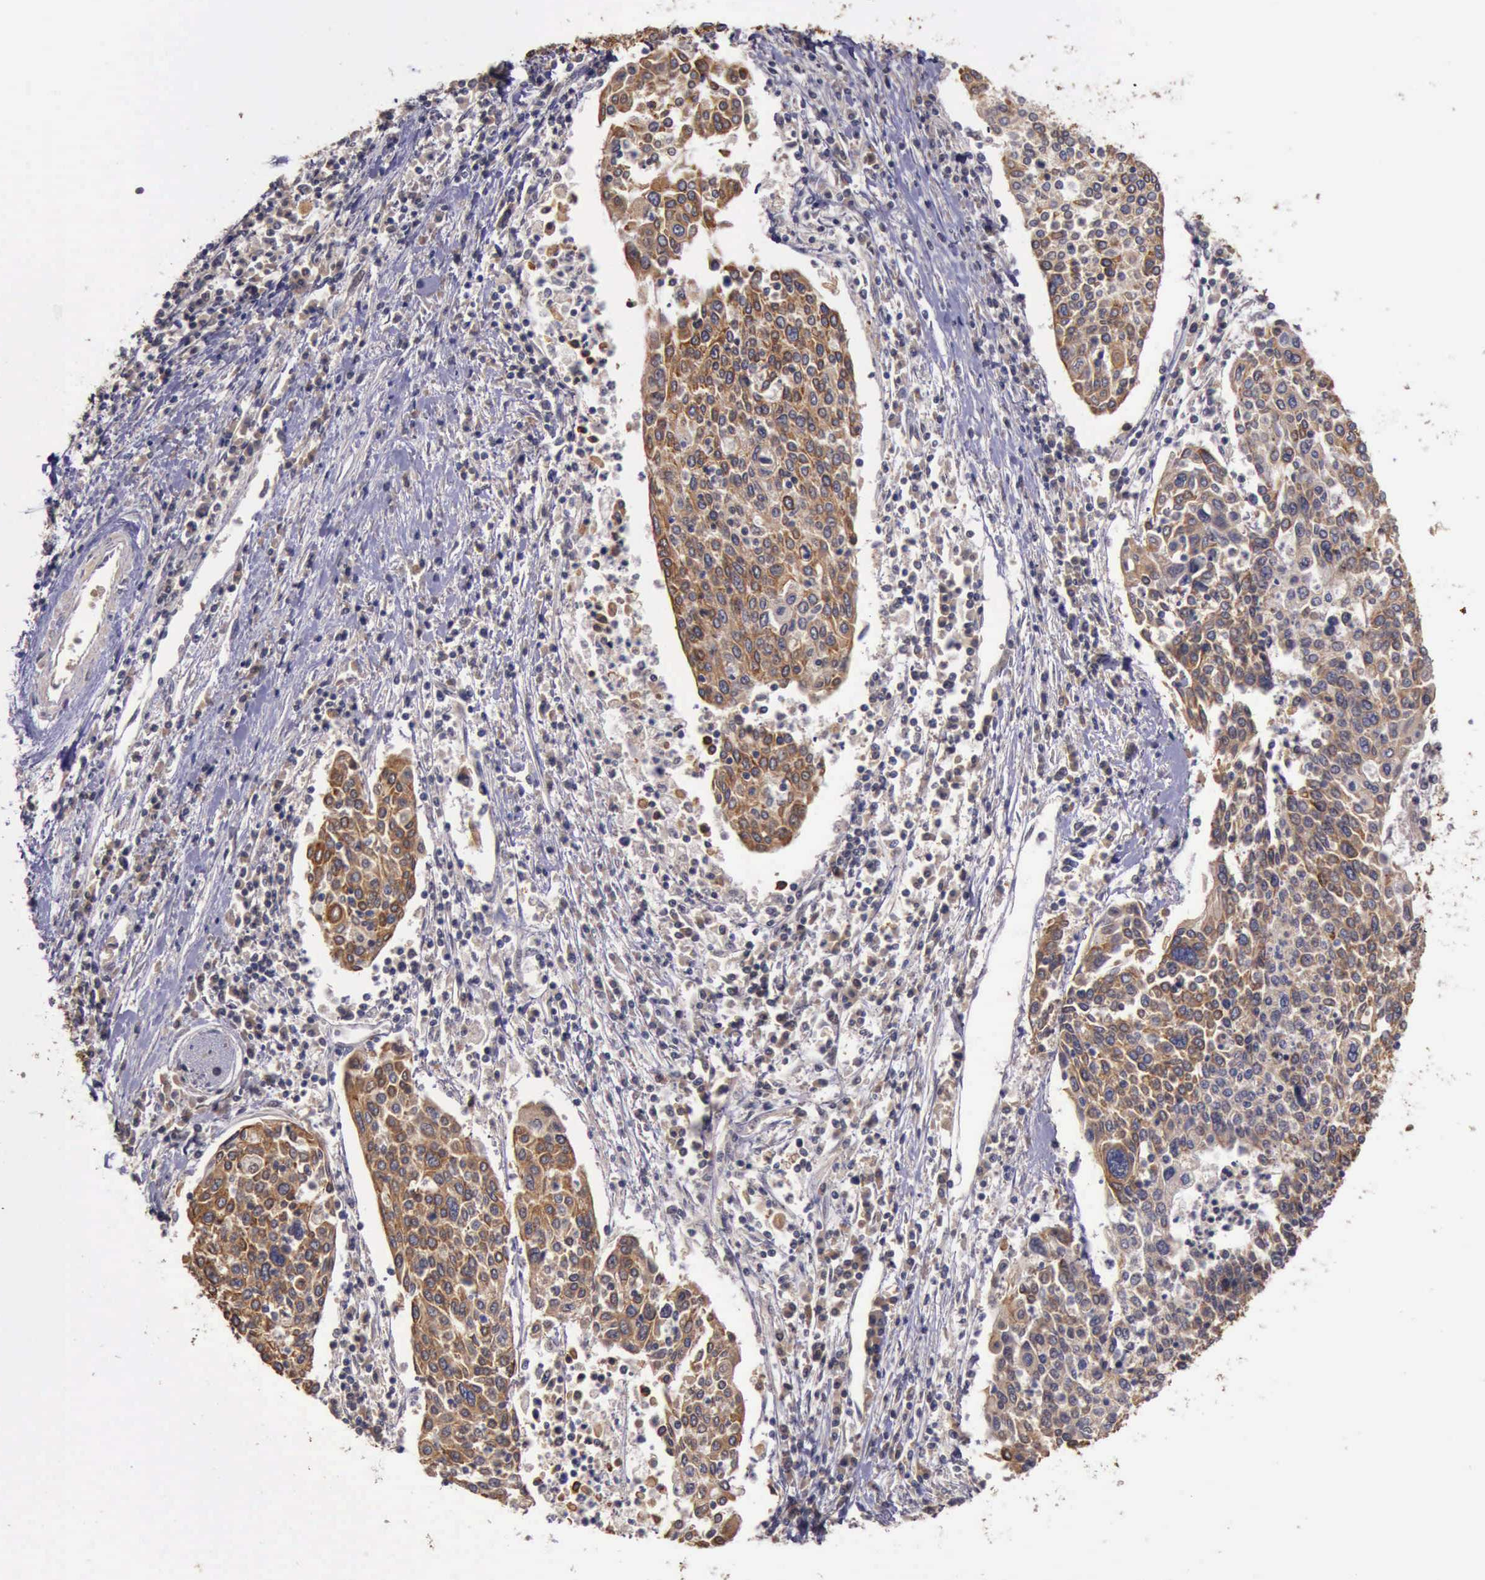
{"staining": {"intensity": "weak", "quantity": ">75%", "location": "cytoplasmic/membranous"}, "tissue": "cervical cancer", "cell_type": "Tumor cells", "image_type": "cancer", "snomed": [{"axis": "morphology", "description": "Squamous cell carcinoma, NOS"}, {"axis": "topography", "description": "Cervix"}], "caption": "Cervical cancer tissue demonstrates weak cytoplasmic/membranous expression in approximately >75% of tumor cells", "gene": "RAB39B", "patient": {"sex": "female", "age": 40}}